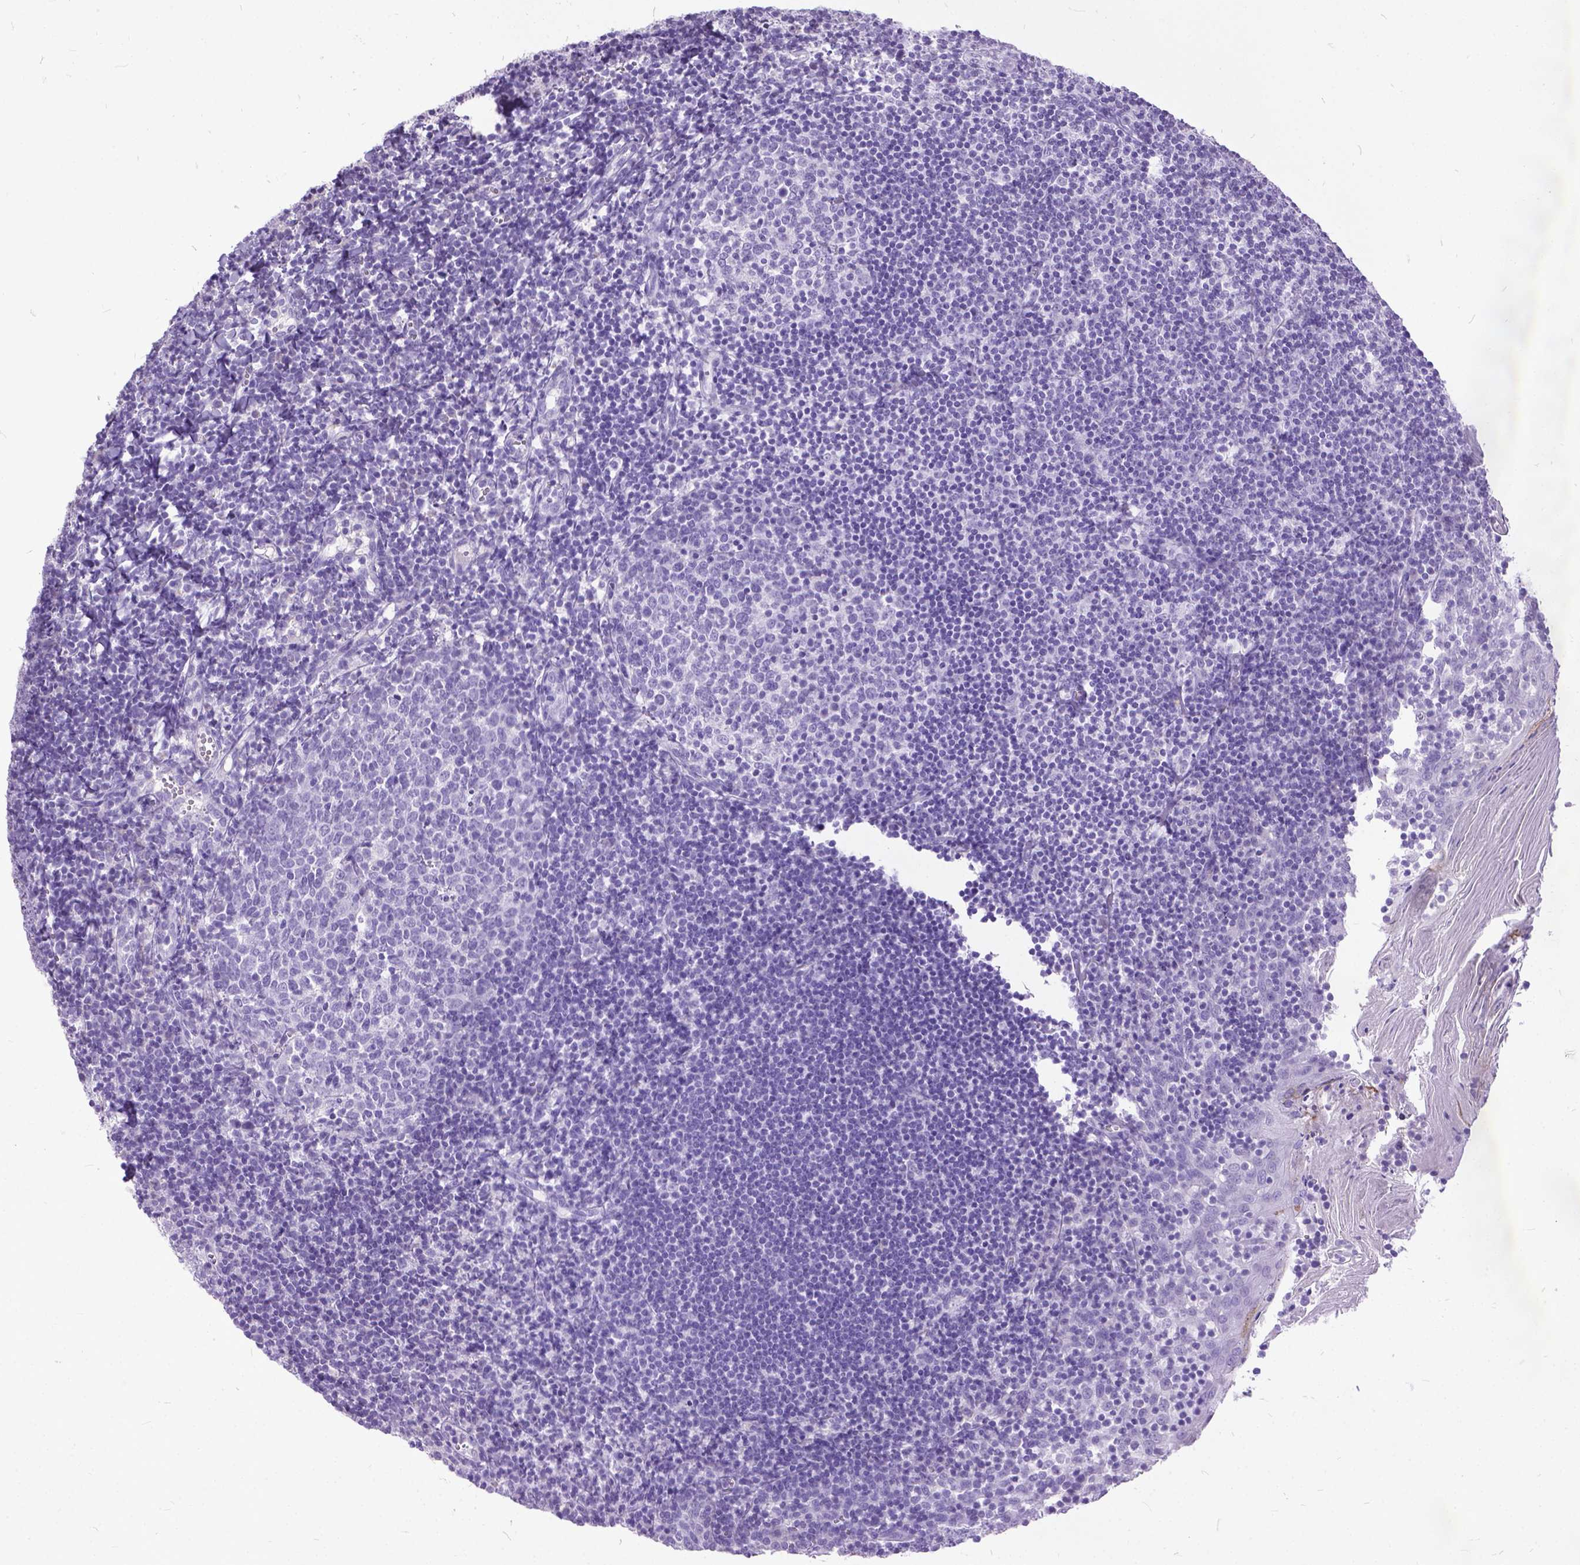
{"staining": {"intensity": "negative", "quantity": "none", "location": "none"}, "tissue": "lymph node", "cell_type": "Germinal center cells", "image_type": "normal", "snomed": [{"axis": "morphology", "description": "Normal tissue, NOS"}, {"axis": "topography", "description": "Lymph node"}], "caption": "This is an immunohistochemistry (IHC) photomicrograph of unremarkable lymph node. There is no positivity in germinal center cells.", "gene": "MARCHF10", "patient": {"sex": "female", "age": 21}}